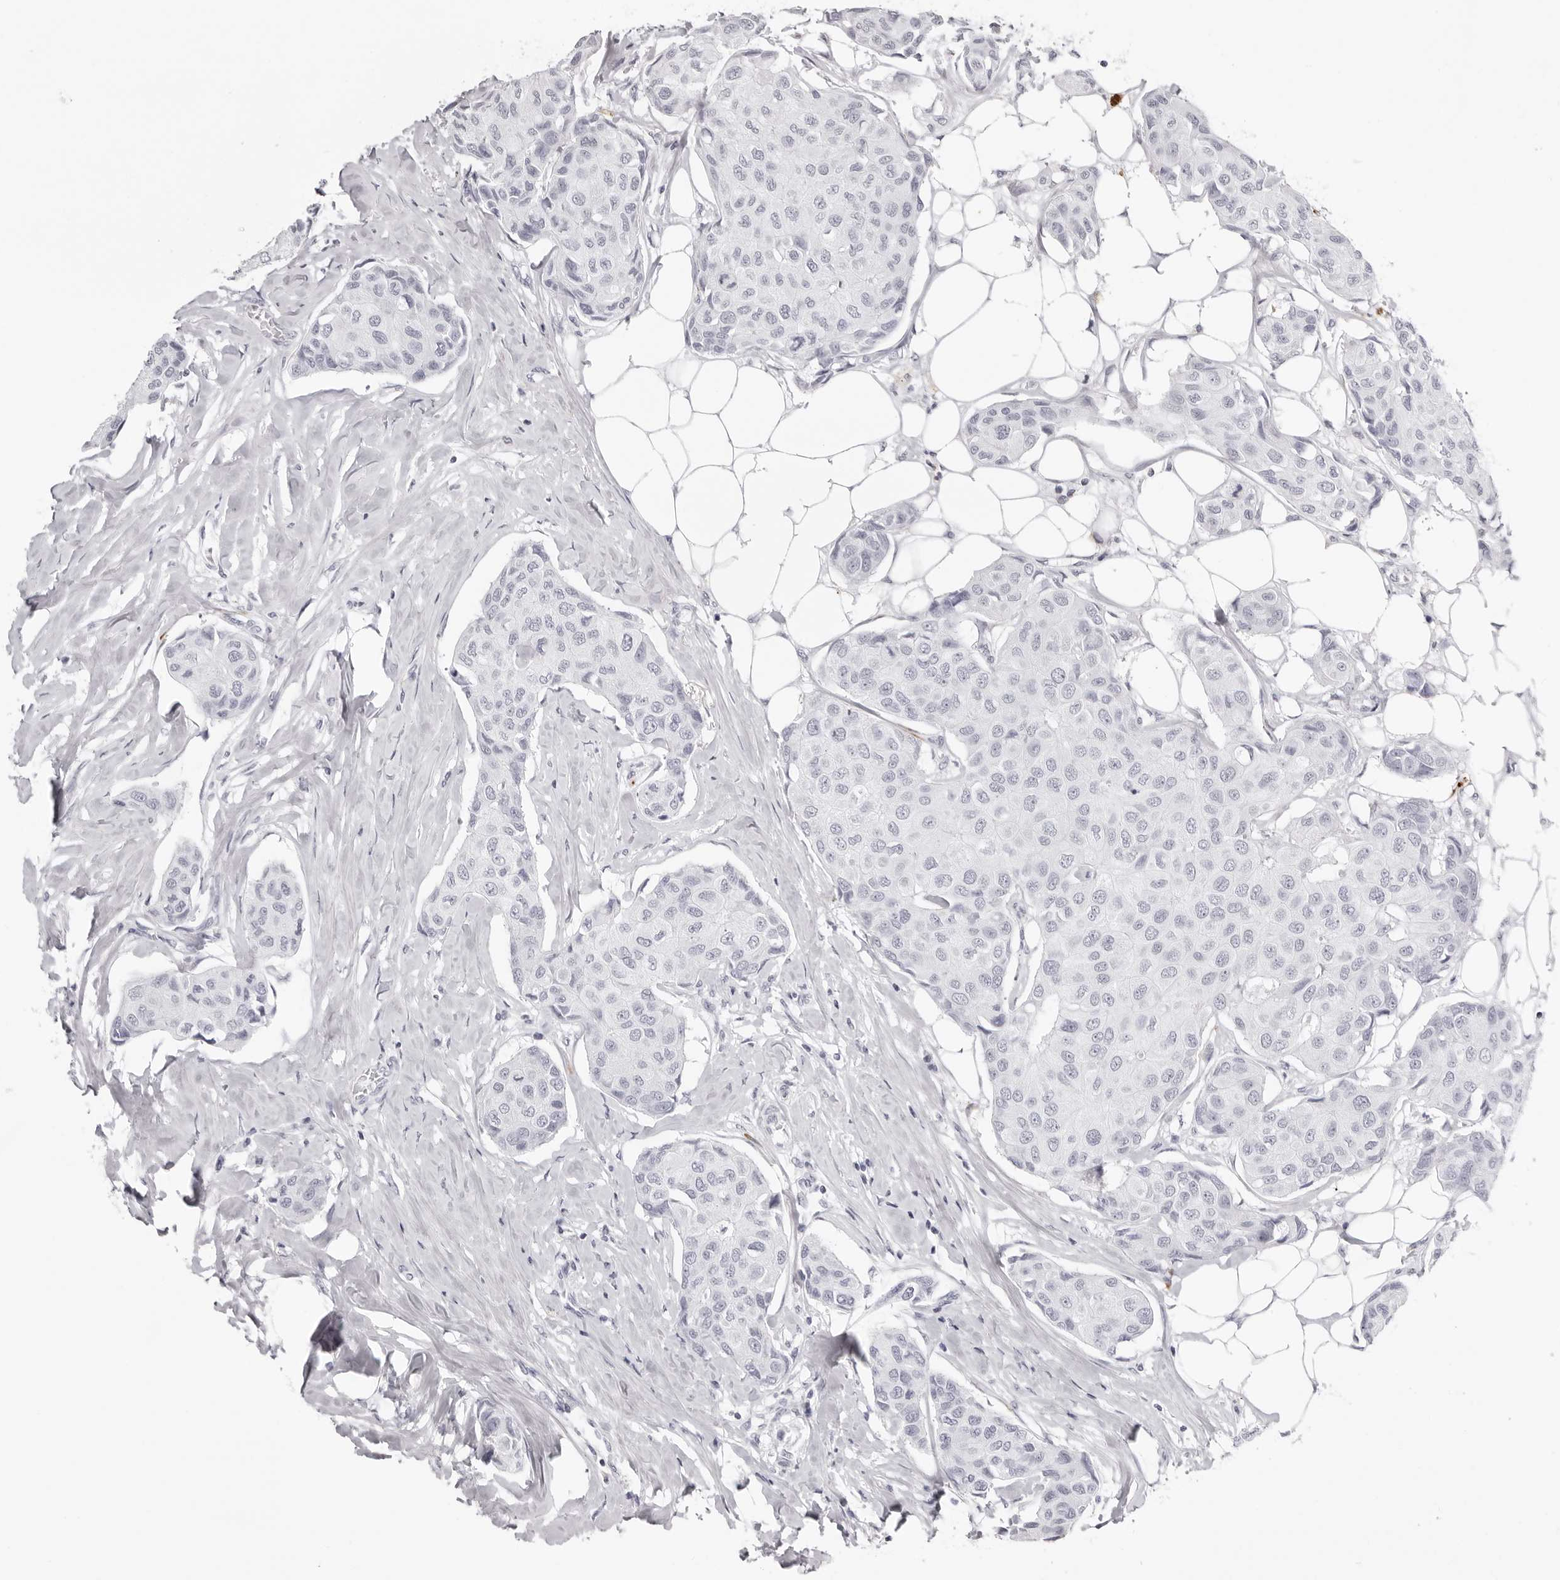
{"staining": {"intensity": "negative", "quantity": "none", "location": "none"}, "tissue": "breast cancer", "cell_type": "Tumor cells", "image_type": "cancer", "snomed": [{"axis": "morphology", "description": "Duct carcinoma"}, {"axis": "topography", "description": "Breast"}], "caption": "Immunohistochemistry (IHC) of breast cancer demonstrates no expression in tumor cells.", "gene": "CST1", "patient": {"sex": "female", "age": 80}}